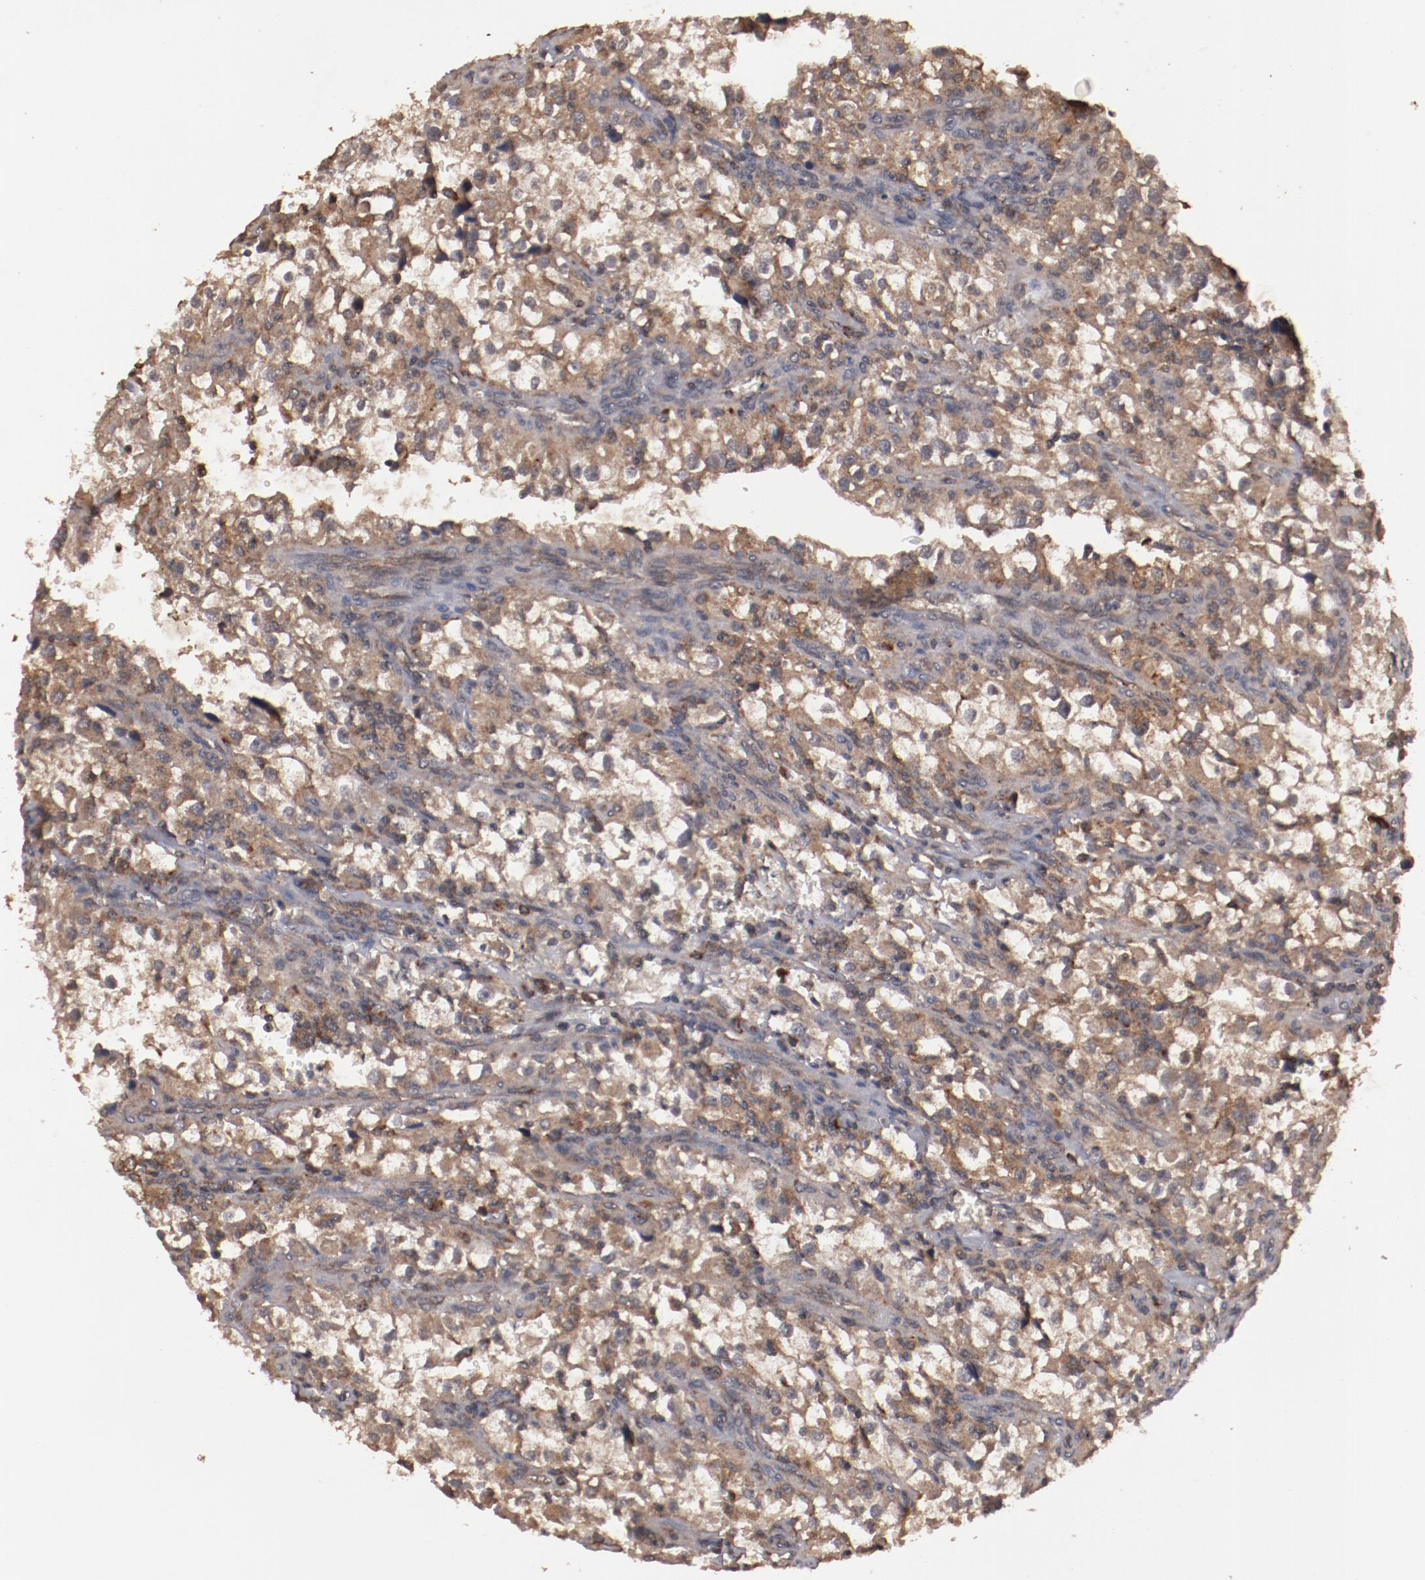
{"staining": {"intensity": "strong", "quantity": ">75%", "location": "cytoplasmic/membranous"}, "tissue": "renal cancer", "cell_type": "Tumor cells", "image_type": "cancer", "snomed": [{"axis": "morphology", "description": "Adenocarcinoma, NOS"}, {"axis": "topography", "description": "Kidney"}], "caption": "Brown immunohistochemical staining in human renal cancer (adenocarcinoma) exhibits strong cytoplasmic/membranous staining in about >75% of tumor cells.", "gene": "TENM1", "patient": {"sex": "female", "age": 52}}